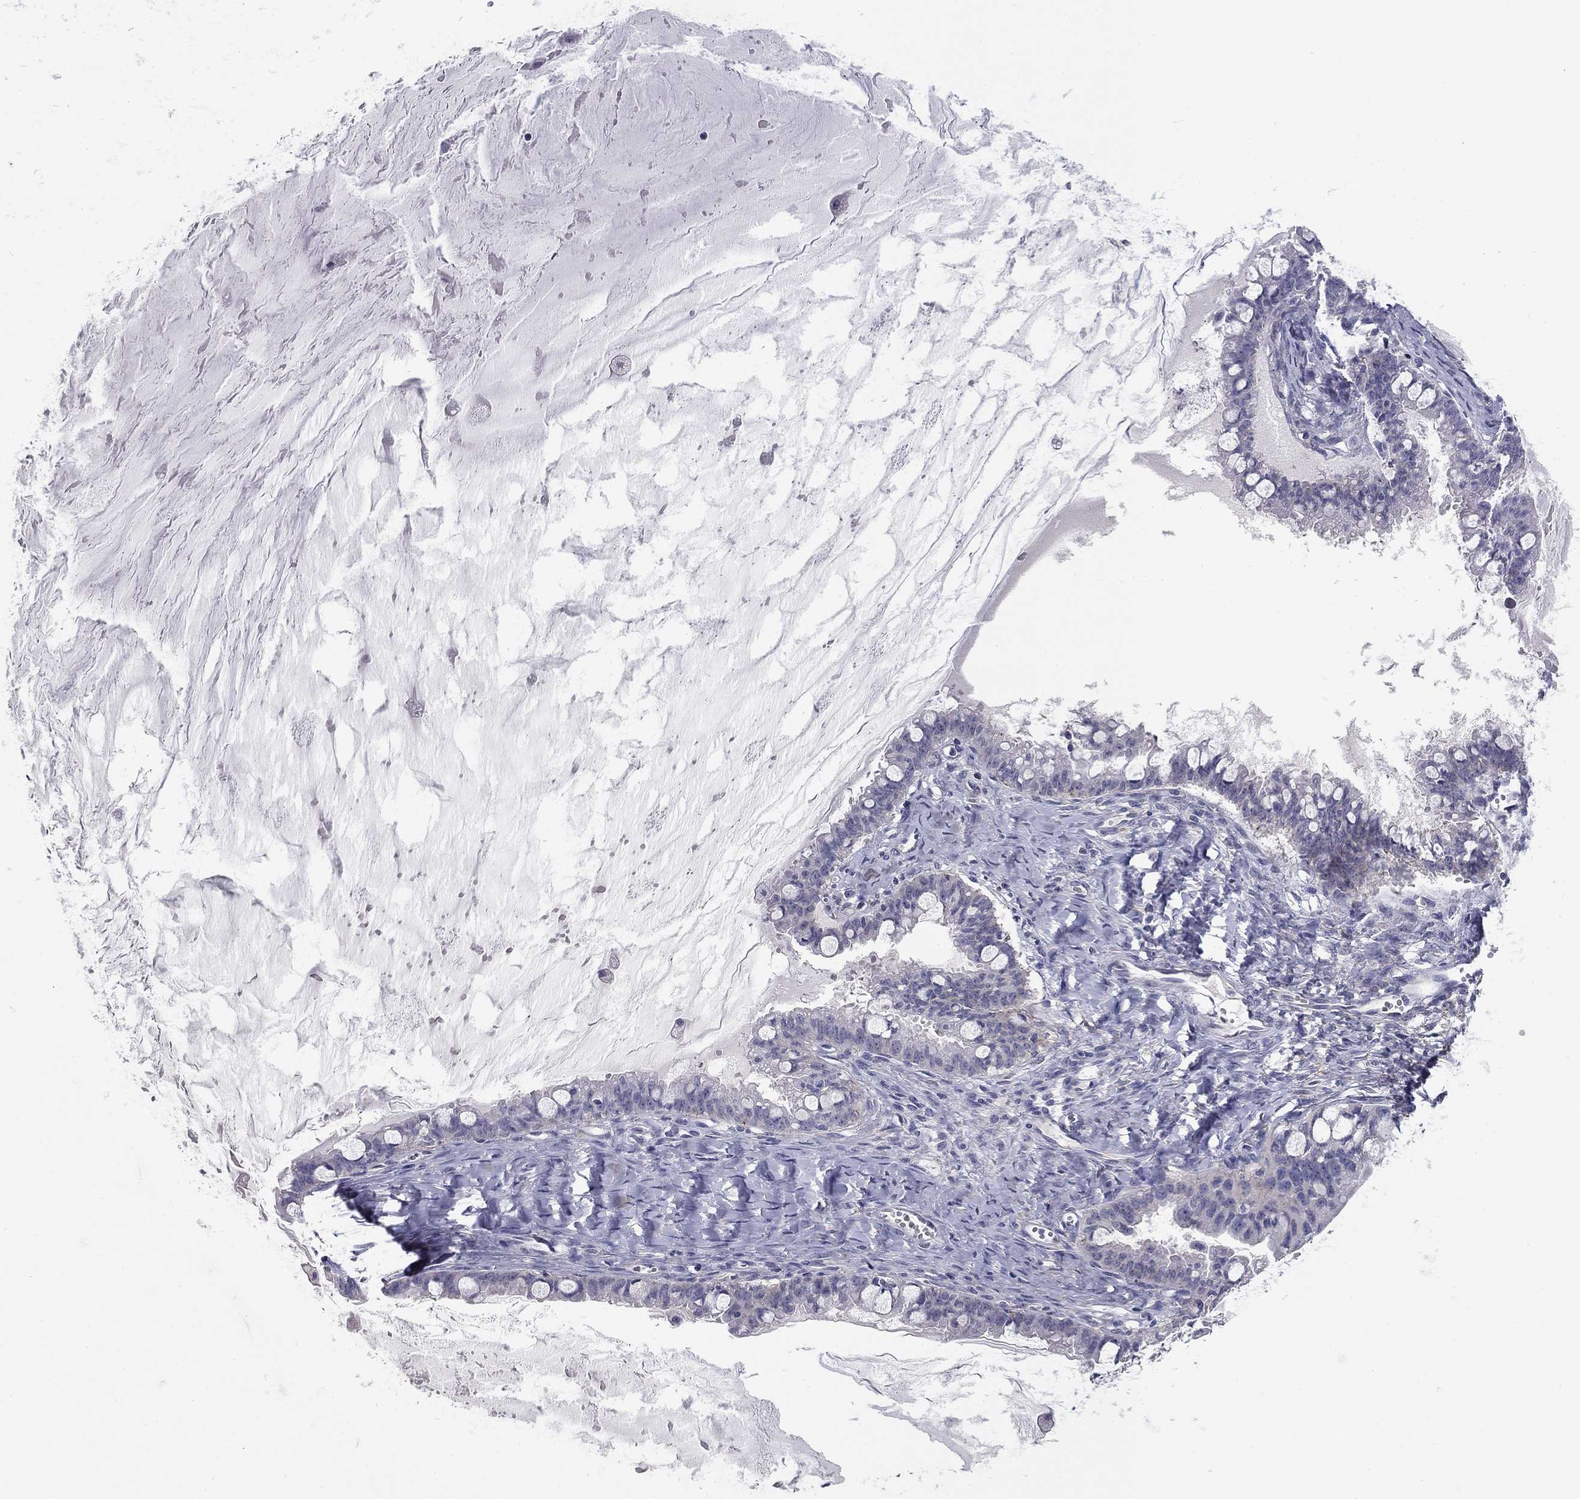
{"staining": {"intensity": "negative", "quantity": "none", "location": "none"}, "tissue": "ovarian cancer", "cell_type": "Tumor cells", "image_type": "cancer", "snomed": [{"axis": "morphology", "description": "Cystadenocarcinoma, mucinous, NOS"}, {"axis": "topography", "description": "Ovary"}], "caption": "IHC image of human ovarian cancer stained for a protein (brown), which demonstrates no expression in tumor cells.", "gene": "SEPTIN3", "patient": {"sex": "female", "age": 63}}